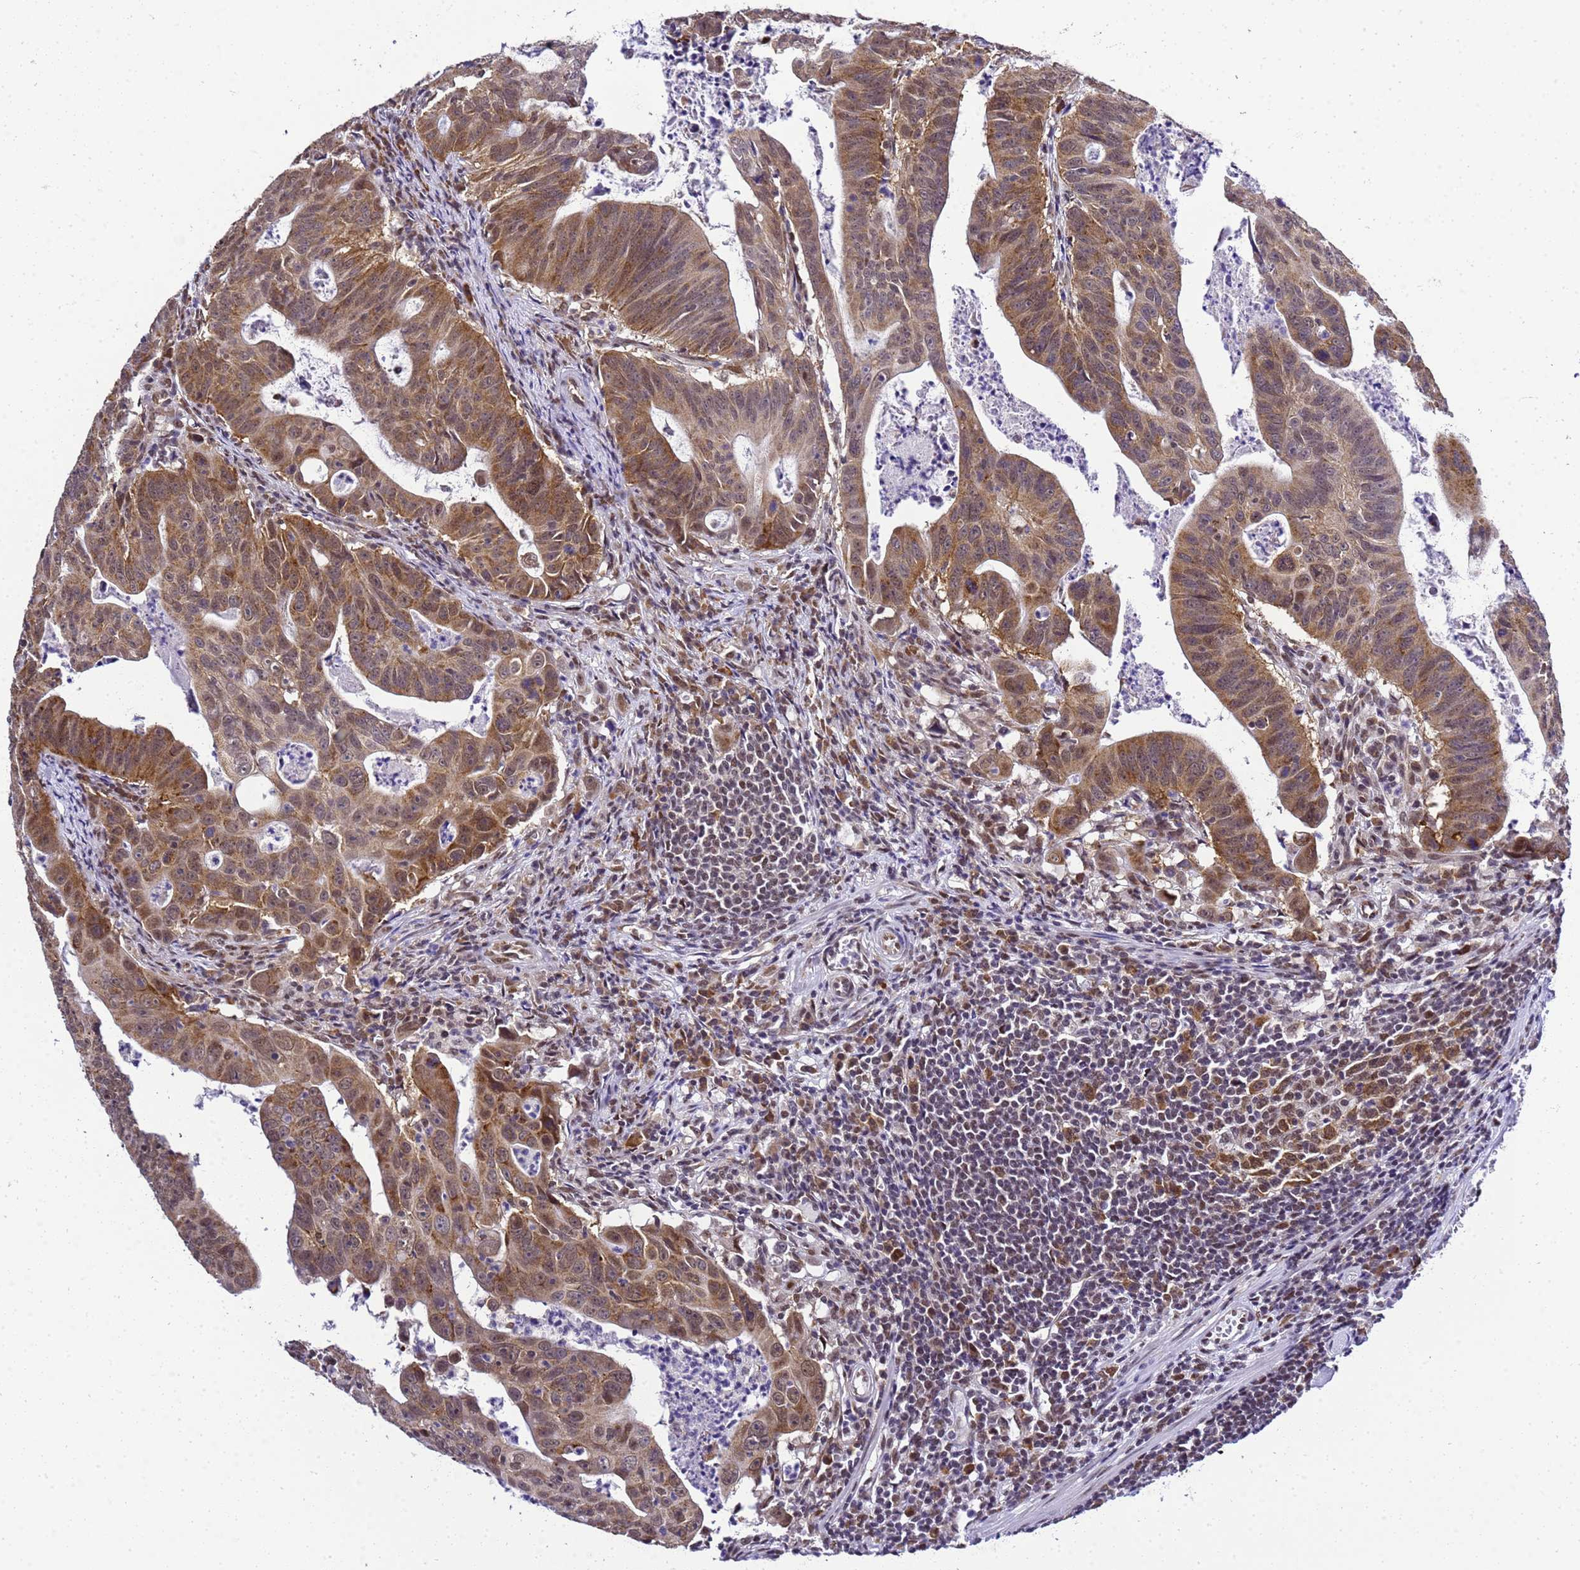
{"staining": {"intensity": "moderate", "quantity": ">75%", "location": "cytoplasmic/membranous"}, "tissue": "colorectal cancer", "cell_type": "Tumor cells", "image_type": "cancer", "snomed": [{"axis": "morphology", "description": "Adenocarcinoma, NOS"}, {"axis": "topography", "description": "Rectum"}], "caption": "This histopathology image exhibits immunohistochemistry staining of adenocarcinoma (colorectal), with medium moderate cytoplasmic/membranous expression in approximately >75% of tumor cells.", "gene": "SMN1", "patient": {"sex": "male", "age": 69}}